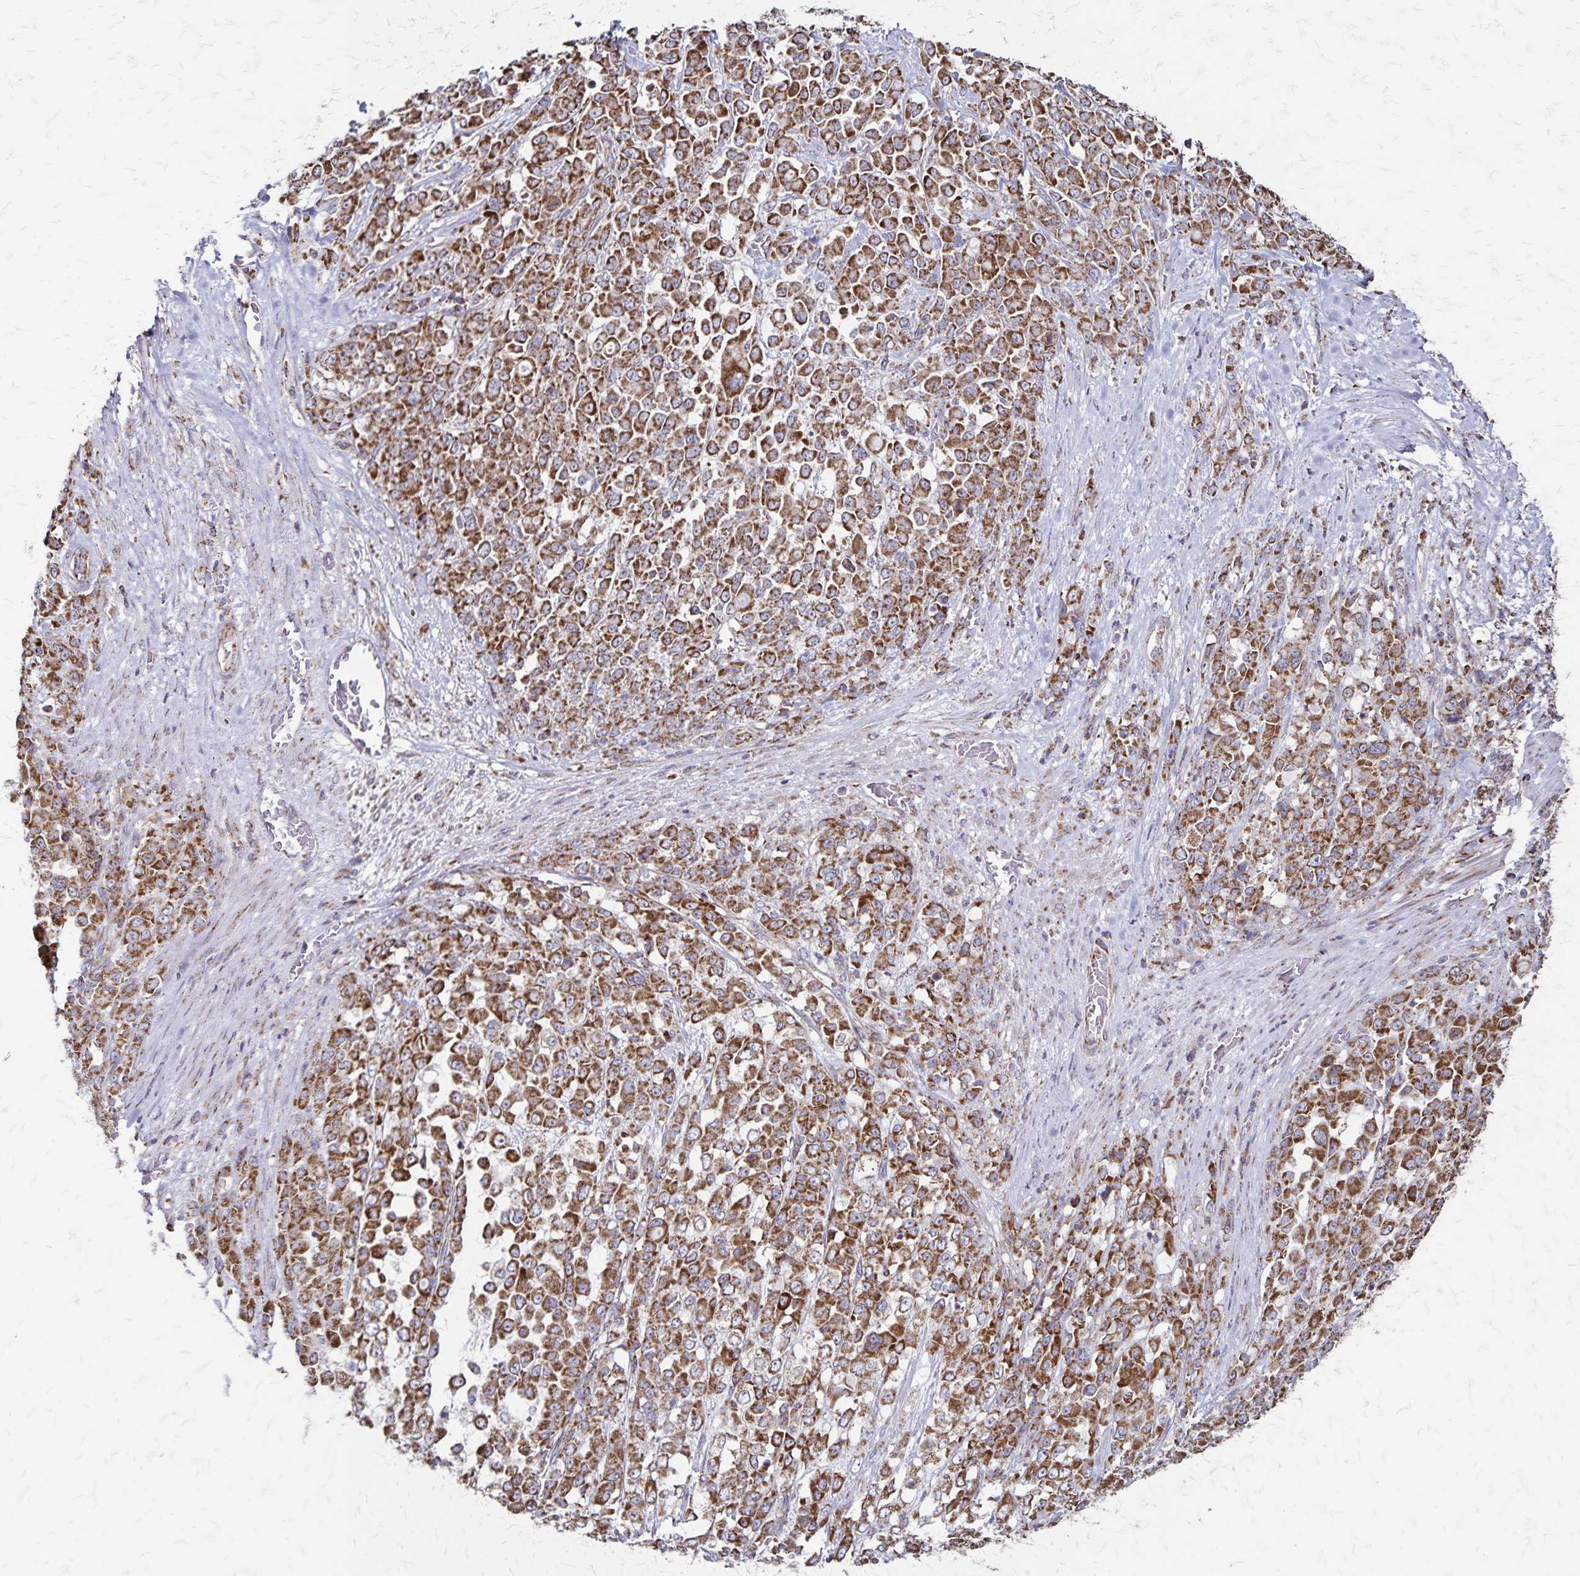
{"staining": {"intensity": "moderate", "quantity": ">75%", "location": "cytoplasmic/membranous"}, "tissue": "stomach cancer", "cell_type": "Tumor cells", "image_type": "cancer", "snomed": [{"axis": "morphology", "description": "Adenocarcinoma, NOS"}, {"axis": "topography", "description": "Stomach"}], "caption": "Protein expression analysis of stomach cancer (adenocarcinoma) reveals moderate cytoplasmic/membranous expression in approximately >75% of tumor cells.", "gene": "NFS1", "patient": {"sex": "female", "age": 76}}